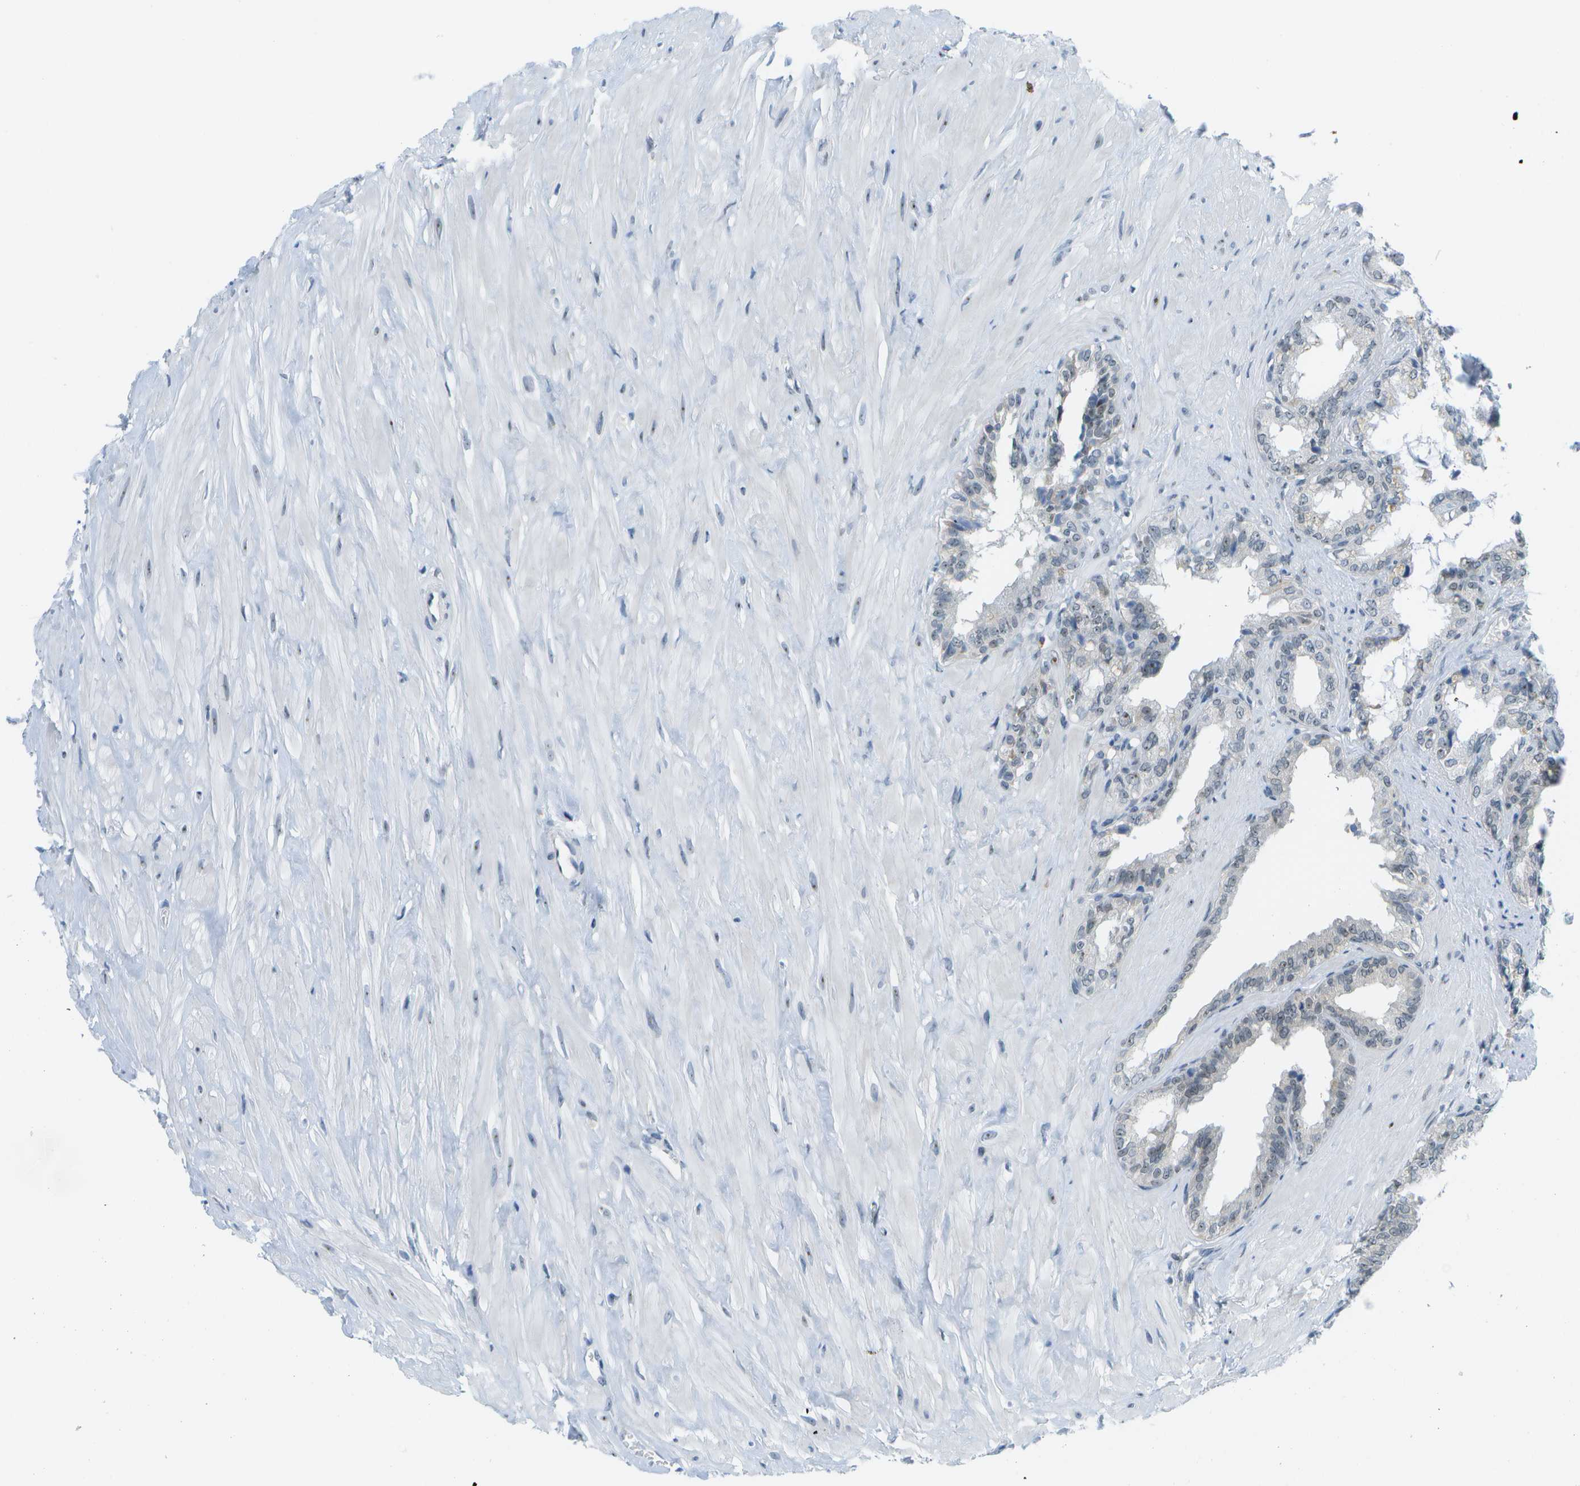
{"staining": {"intensity": "weak", "quantity": "<25%", "location": "nuclear"}, "tissue": "seminal vesicle", "cell_type": "Glandular cells", "image_type": "normal", "snomed": [{"axis": "morphology", "description": "Normal tissue, NOS"}, {"axis": "topography", "description": "Seminal veicle"}], "caption": "An image of seminal vesicle stained for a protein reveals no brown staining in glandular cells. (Stains: DAB immunohistochemistry (IHC) with hematoxylin counter stain, Microscopy: brightfield microscopy at high magnification).", "gene": "PITHD1", "patient": {"sex": "male", "age": 64}}